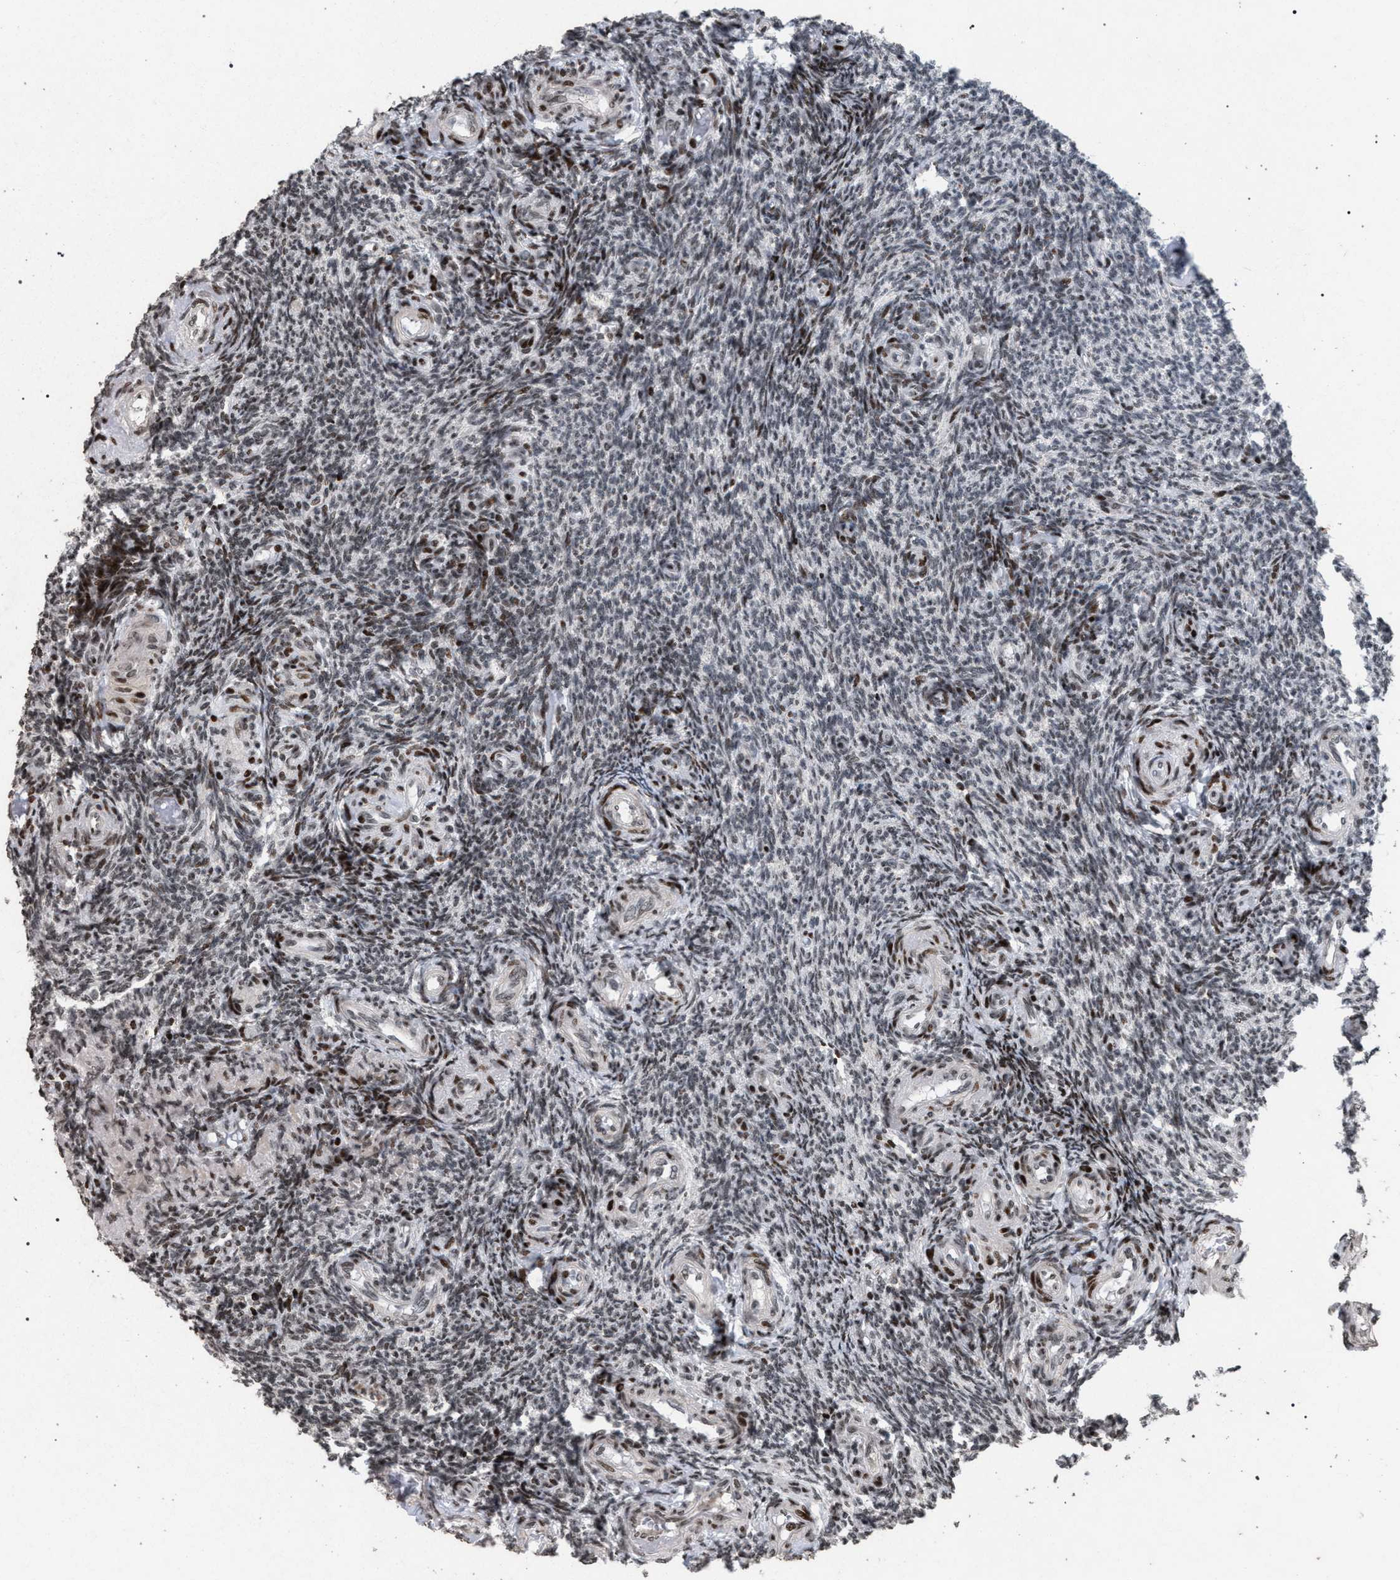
{"staining": {"intensity": "weak", "quantity": "<25%", "location": "nuclear"}, "tissue": "ovary", "cell_type": "Ovarian stroma cells", "image_type": "normal", "snomed": [{"axis": "morphology", "description": "Normal tissue, NOS"}, {"axis": "topography", "description": "Ovary"}], "caption": "Protein analysis of unremarkable ovary exhibits no significant staining in ovarian stroma cells. (Stains: DAB immunohistochemistry (IHC) with hematoxylin counter stain, Microscopy: brightfield microscopy at high magnification).", "gene": "FOXD3", "patient": {"sex": "female", "age": 41}}